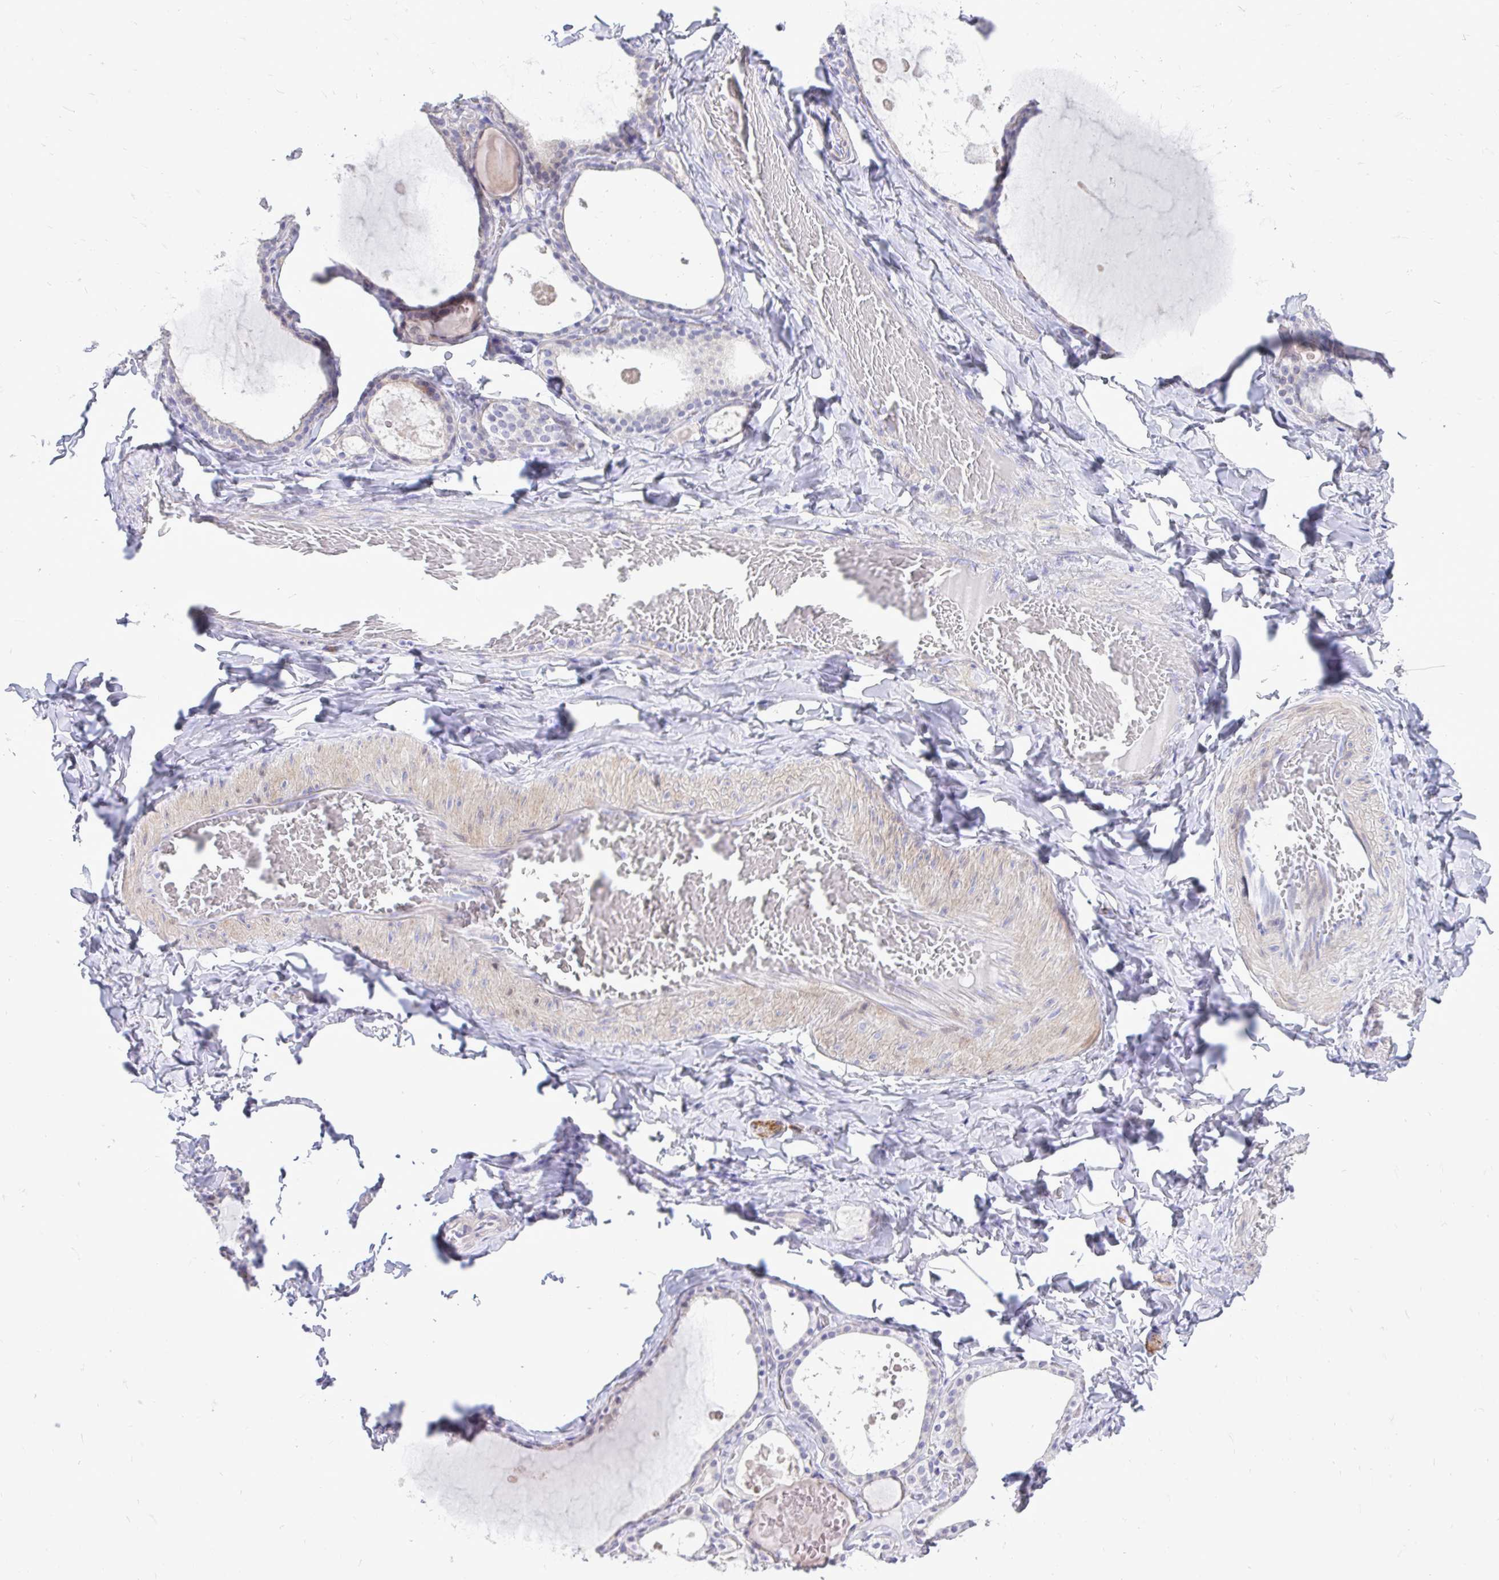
{"staining": {"intensity": "negative", "quantity": "none", "location": "none"}, "tissue": "thyroid gland", "cell_type": "Glandular cells", "image_type": "normal", "snomed": [{"axis": "morphology", "description": "Normal tissue, NOS"}, {"axis": "topography", "description": "Thyroid gland"}], "caption": "Immunohistochemical staining of unremarkable human thyroid gland exhibits no significant staining in glandular cells.", "gene": "OR8D1", "patient": {"sex": "male", "age": 56}}